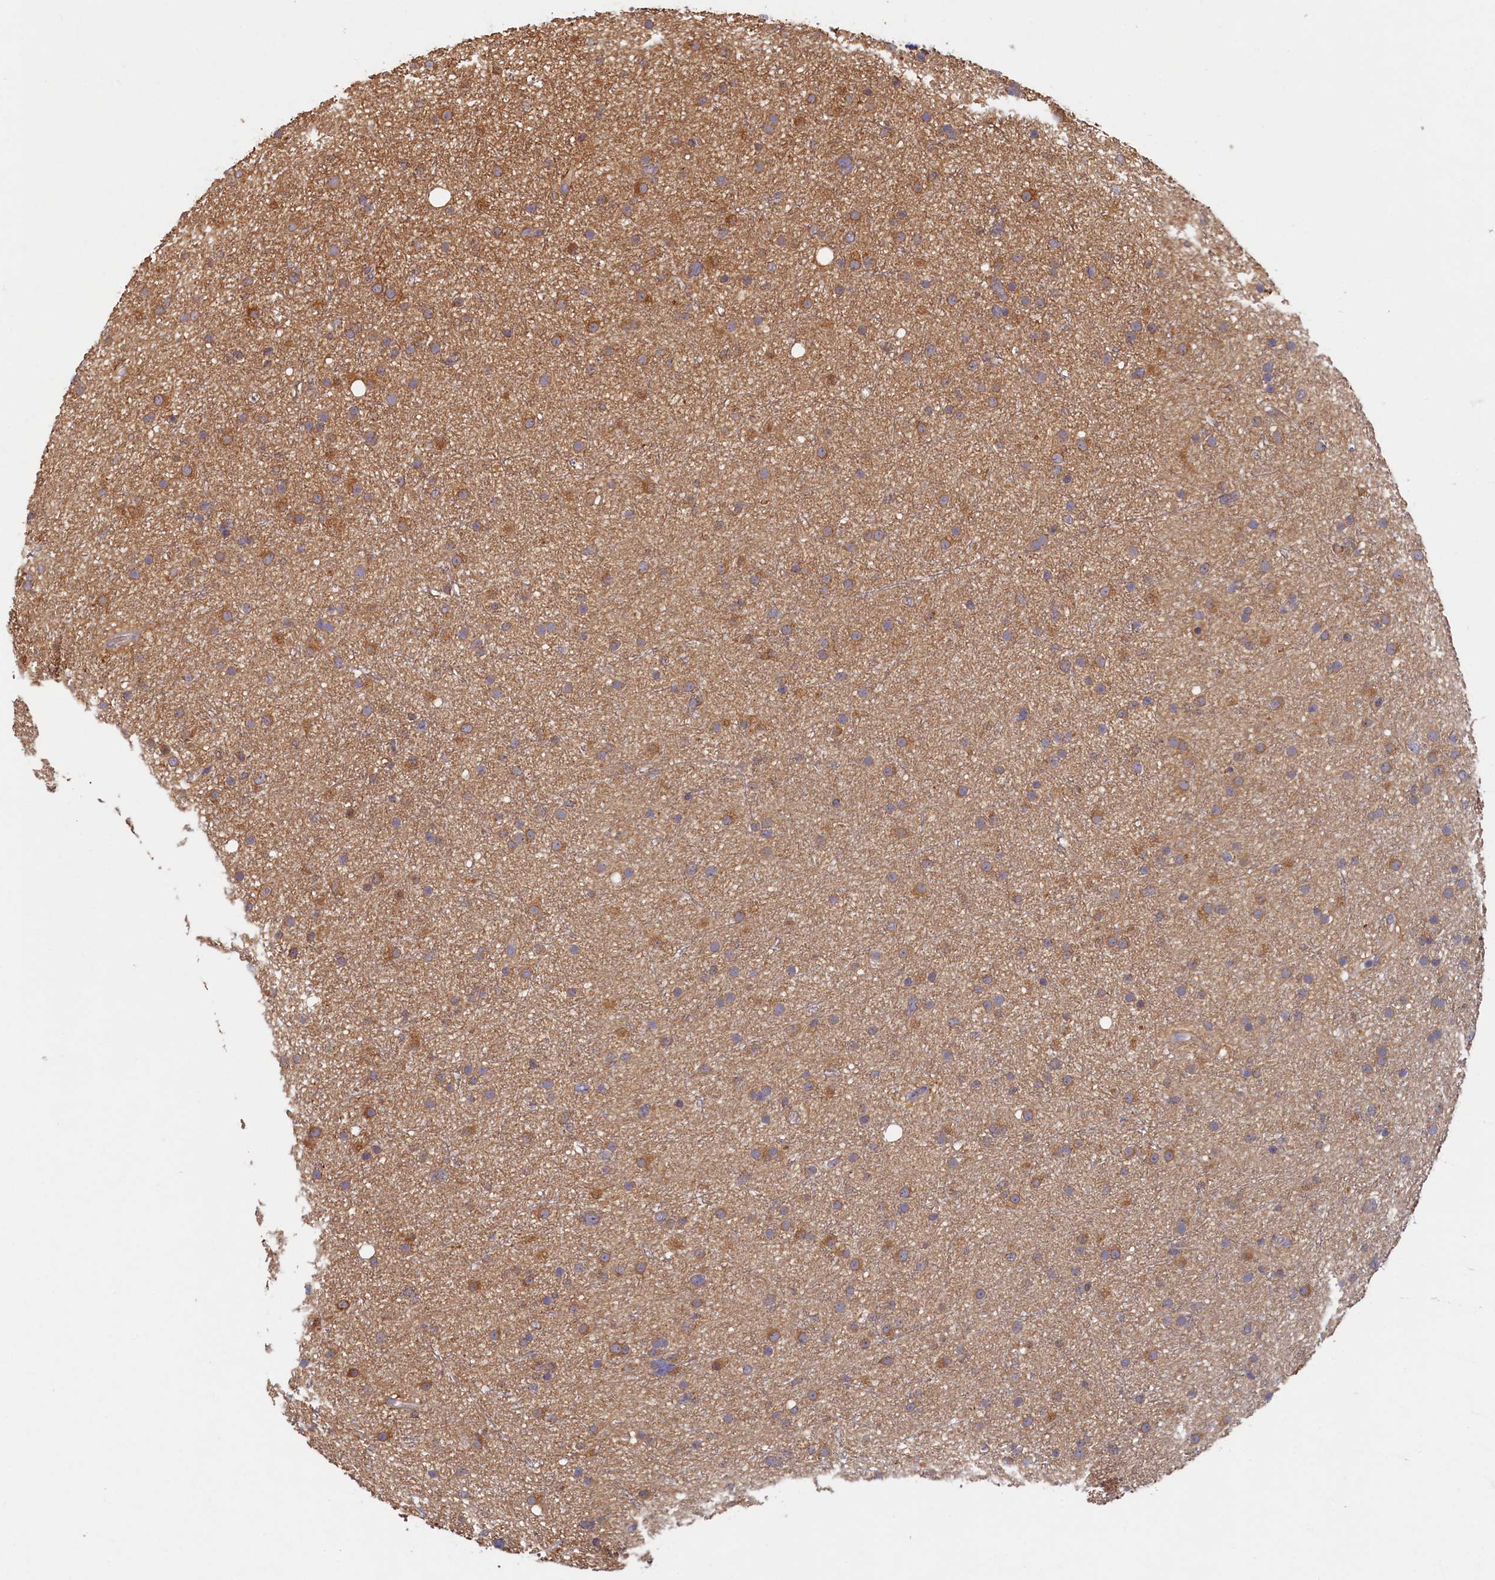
{"staining": {"intensity": "moderate", "quantity": ">75%", "location": "cytoplasmic/membranous"}, "tissue": "glioma", "cell_type": "Tumor cells", "image_type": "cancer", "snomed": [{"axis": "morphology", "description": "Glioma, malignant, Low grade"}, {"axis": "topography", "description": "Cerebral cortex"}], "caption": "Human glioma stained for a protein (brown) displays moderate cytoplasmic/membranous positive staining in approximately >75% of tumor cells.", "gene": "TIMM8B", "patient": {"sex": "female", "age": 39}}